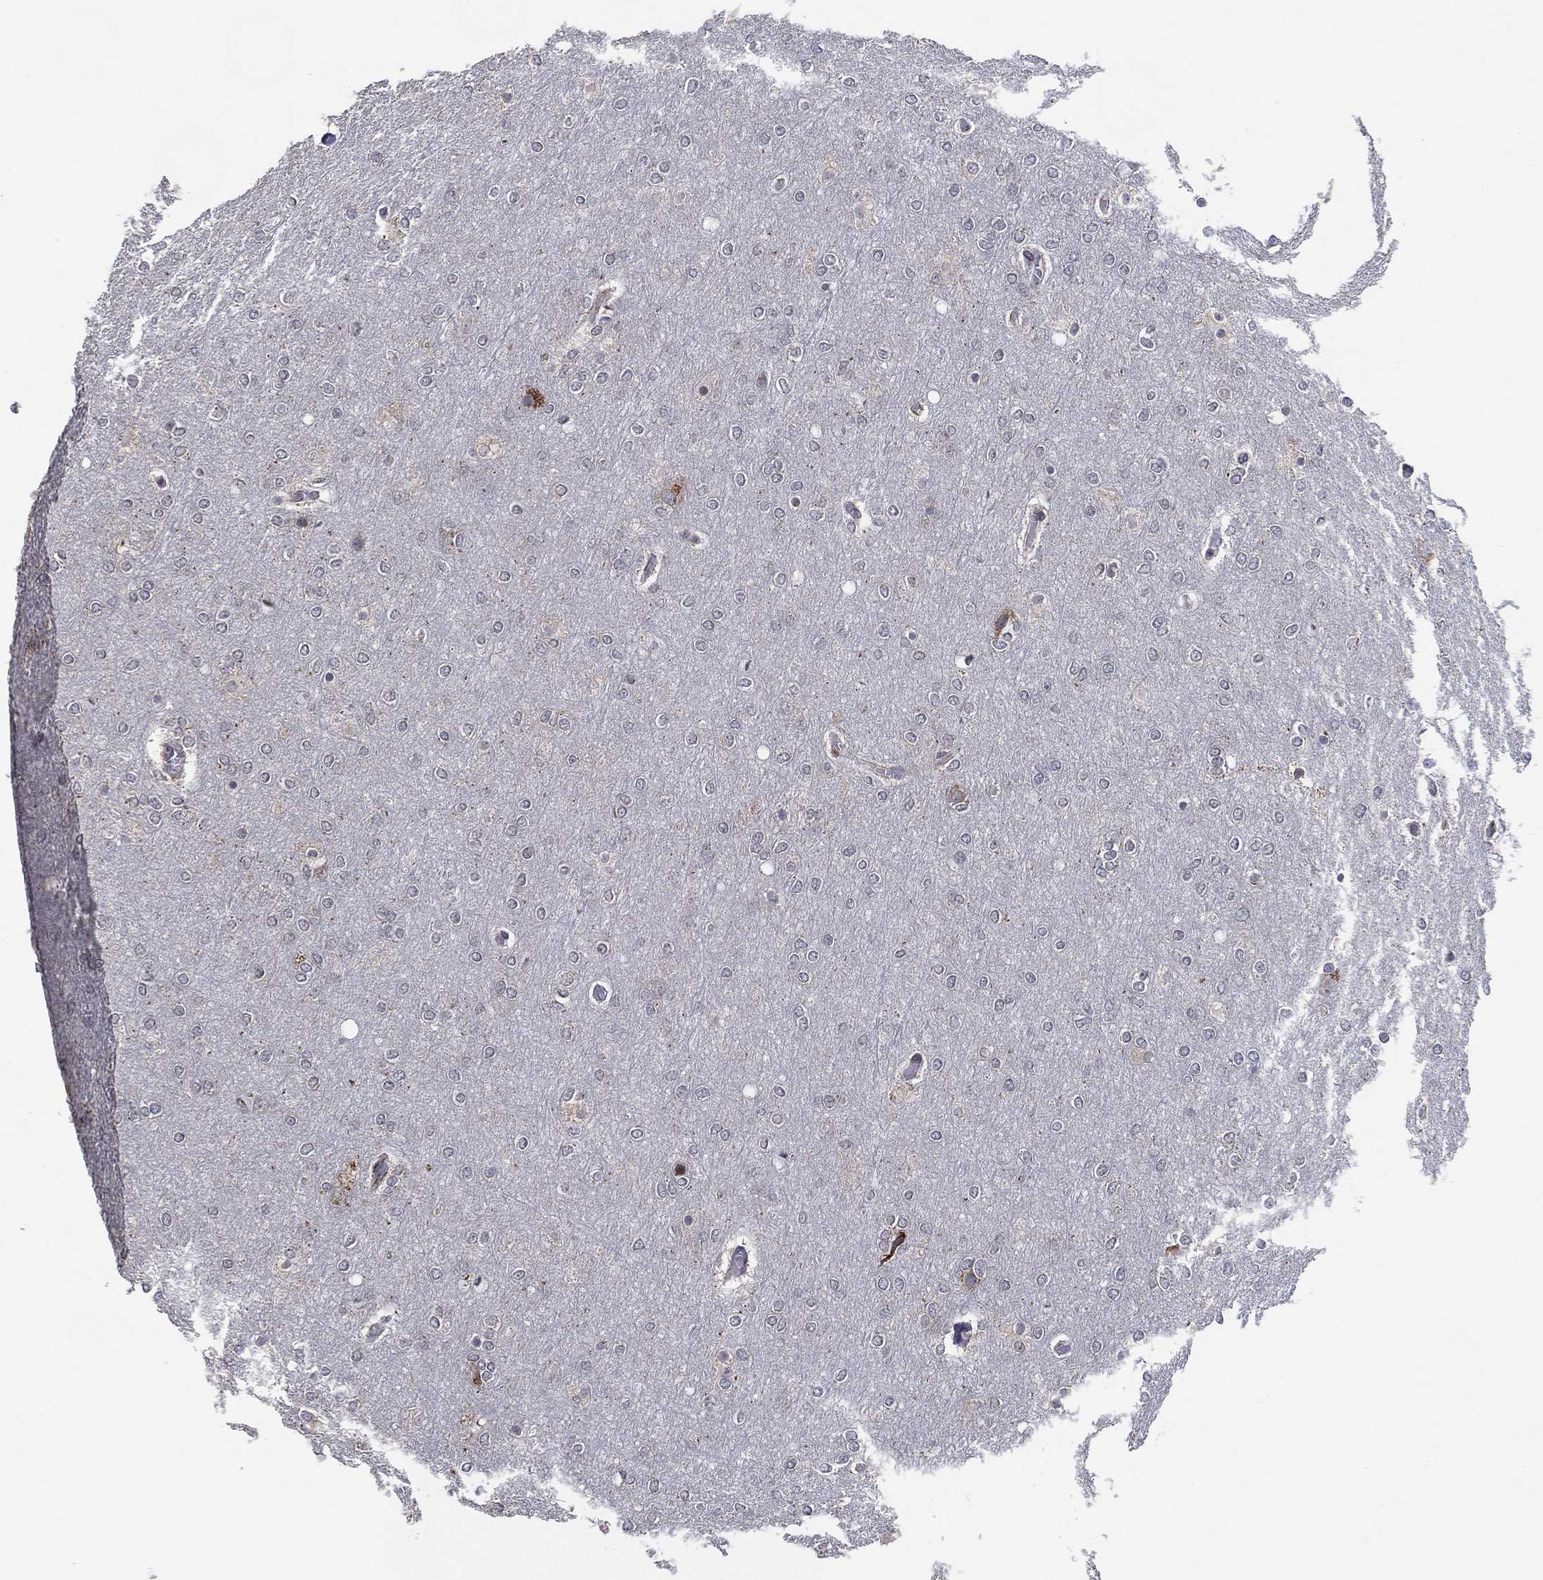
{"staining": {"intensity": "negative", "quantity": "none", "location": "none"}, "tissue": "glioma", "cell_type": "Tumor cells", "image_type": "cancer", "snomed": [{"axis": "morphology", "description": "Glioma, malignant, High grade"}, {"axis": "topography", "description": "Brain"}], "caption": "This is a histopathology image of IHC staining of high-grade glioma (malignant), which shows no positivity in tumor cells. (Immunohistochemistry, brightfield microscopy, high magnification).", "gene": "FAM104A", "patient": {"sex": "female", "age": 61}}